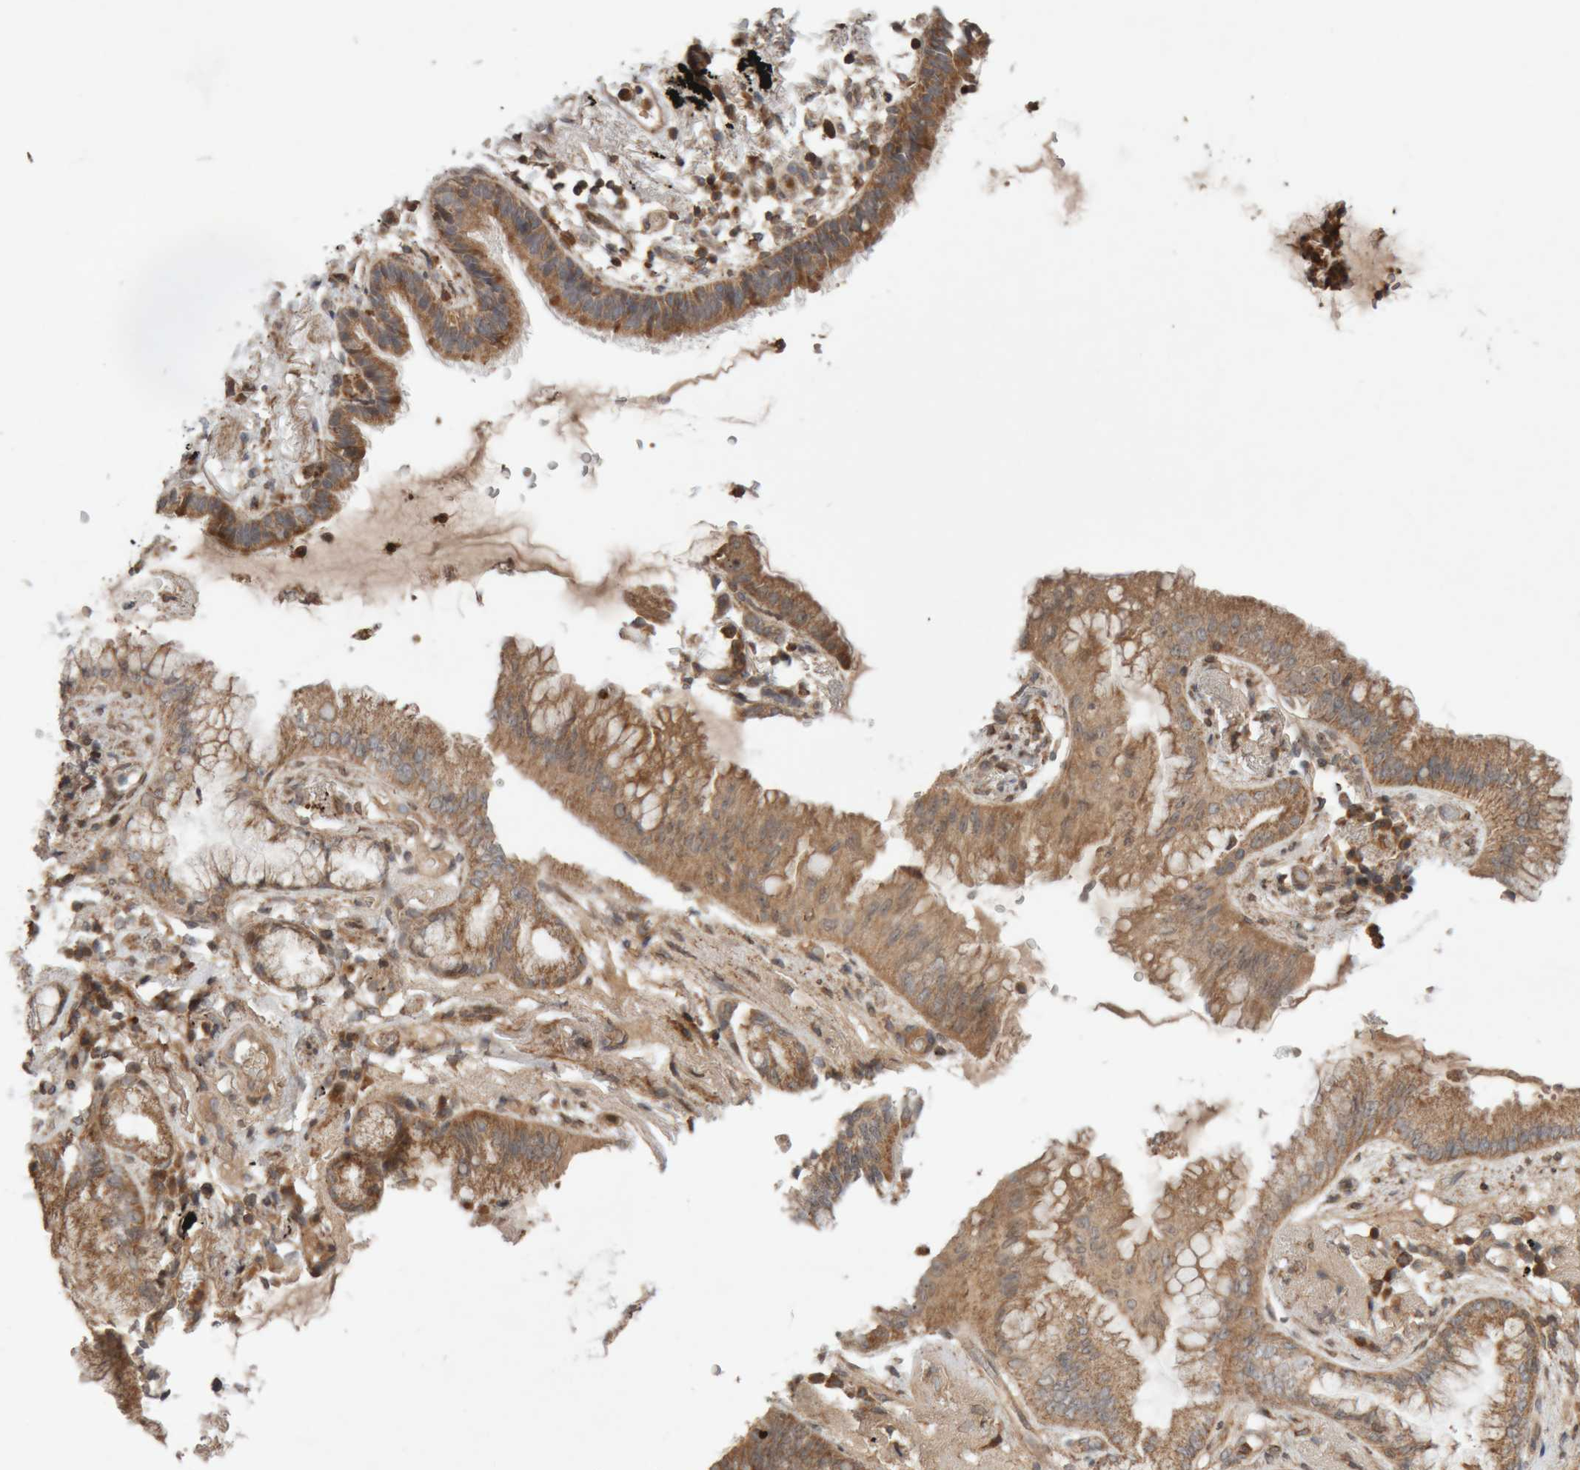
{"staining": {"intensity": "moderate", "quantity": ">75%", "location": "cytoplasmic/membranous"}, "tissue": "lung cancer", "cell_type": "Tumor cells", "image_type": "cancer", "snomed": [{"axis": "morphology", "description": "Adenocarcinoma, NOS"}, {"axis": "topography", "description": "Lung"}], "caption": "Protein staining of lung adenocarcinoma tissue demonstrates moderate cytoplasmic/membranous expression in approximately >75% of tumor cells.", "gene": "KIF21B", "patient": {"sex": "female", "age": 70}}